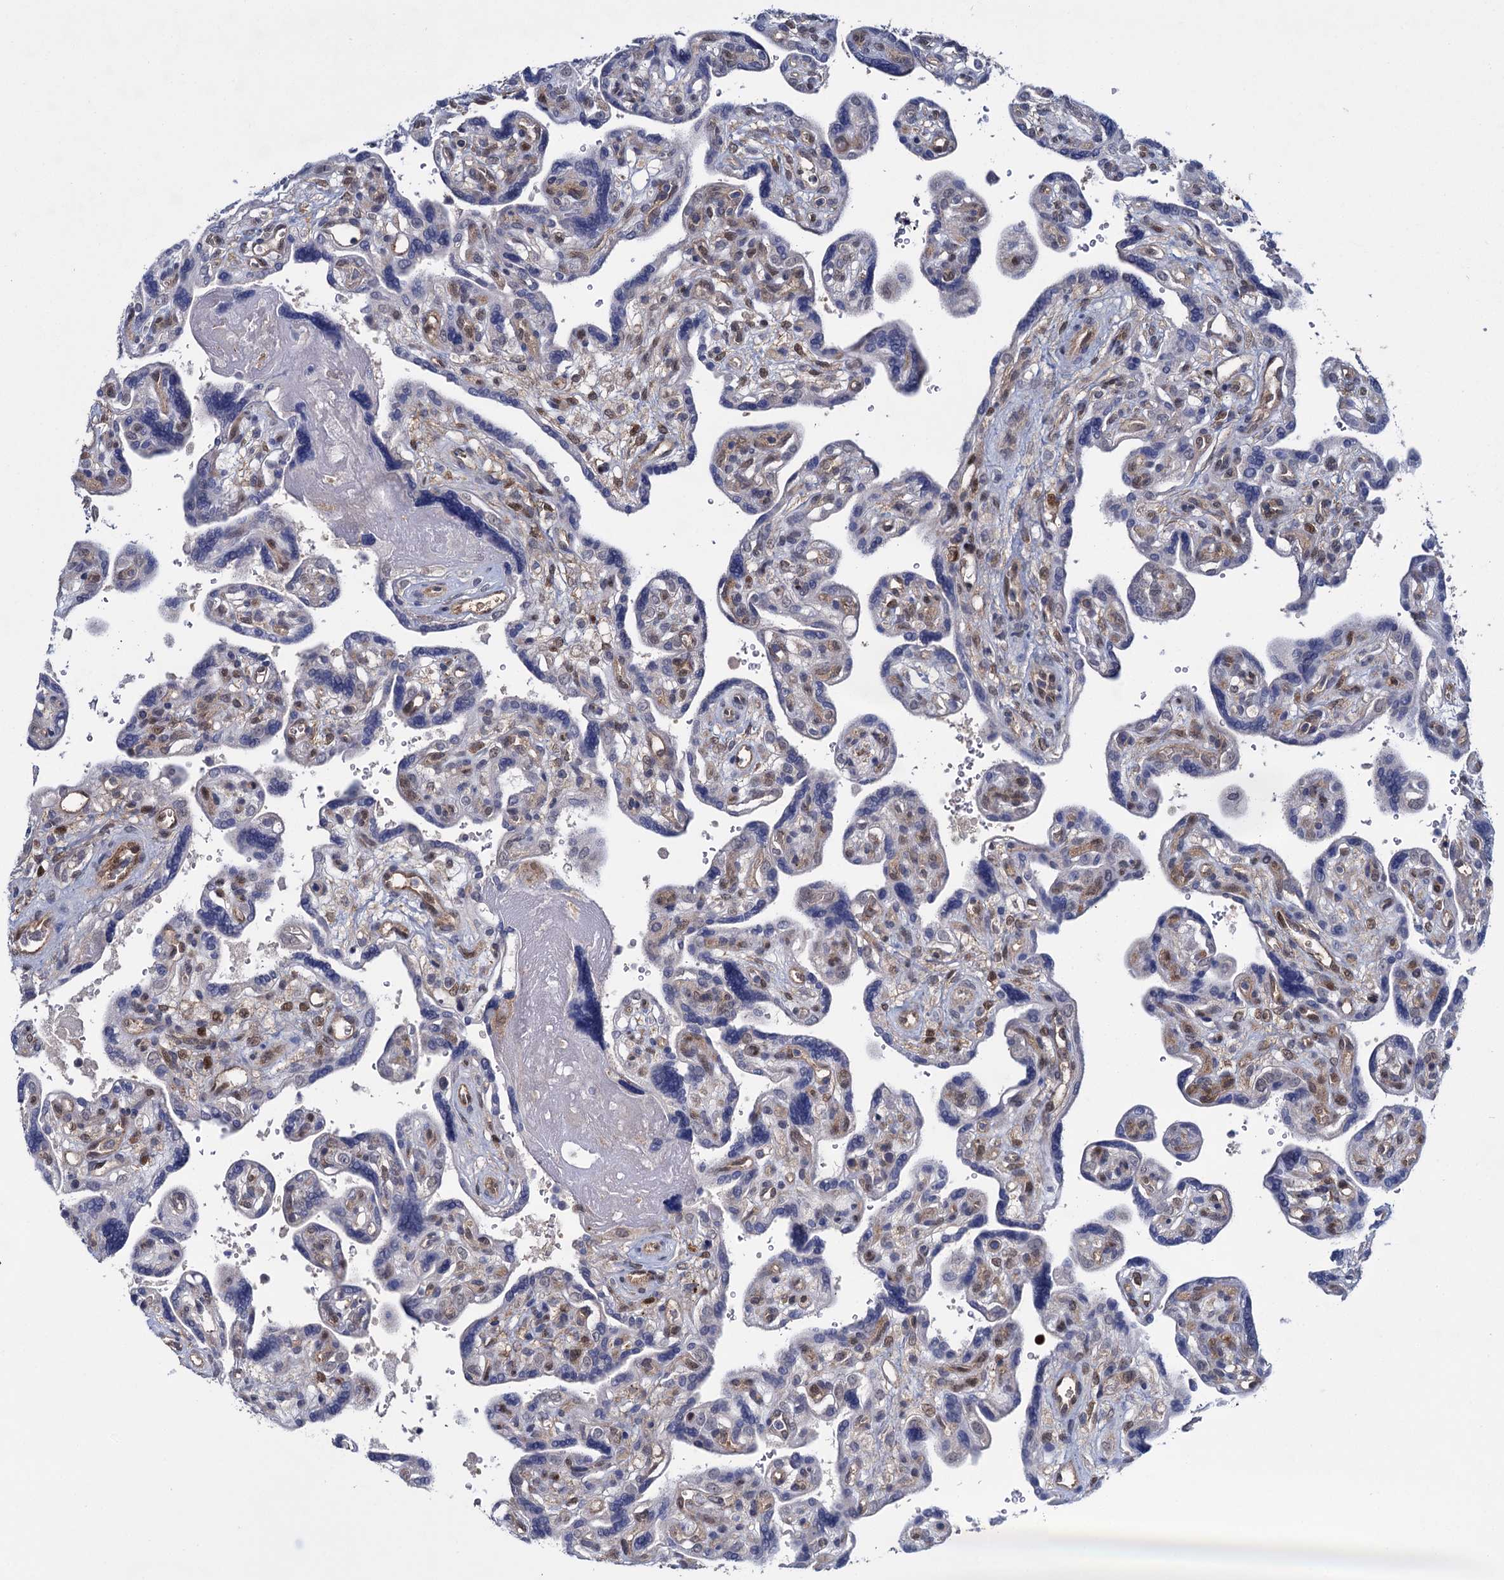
{"staining": {"intensity": "negative", "quantity": "none", "location": "none"}, "tissue": "placenta", "cell_type": "Trophoblastic cells", "image_type": "normal", "snomed": [{"axis": "morphology", "description": "Normal tissue, NOS"}, {"axis": "topography", "description": "Placenta"}], "caption": "An IHC histopathology image of benign placenta is shown. There is no staining in trophoblastic cells of placenta. The staining is performed using DAB (3,3'-diaminobenzidine) brown chromogen with nuclei counter-stained in using hematoxylin.", "gene": "GLO1", "patient": {"sex": "female", "age": 39}}